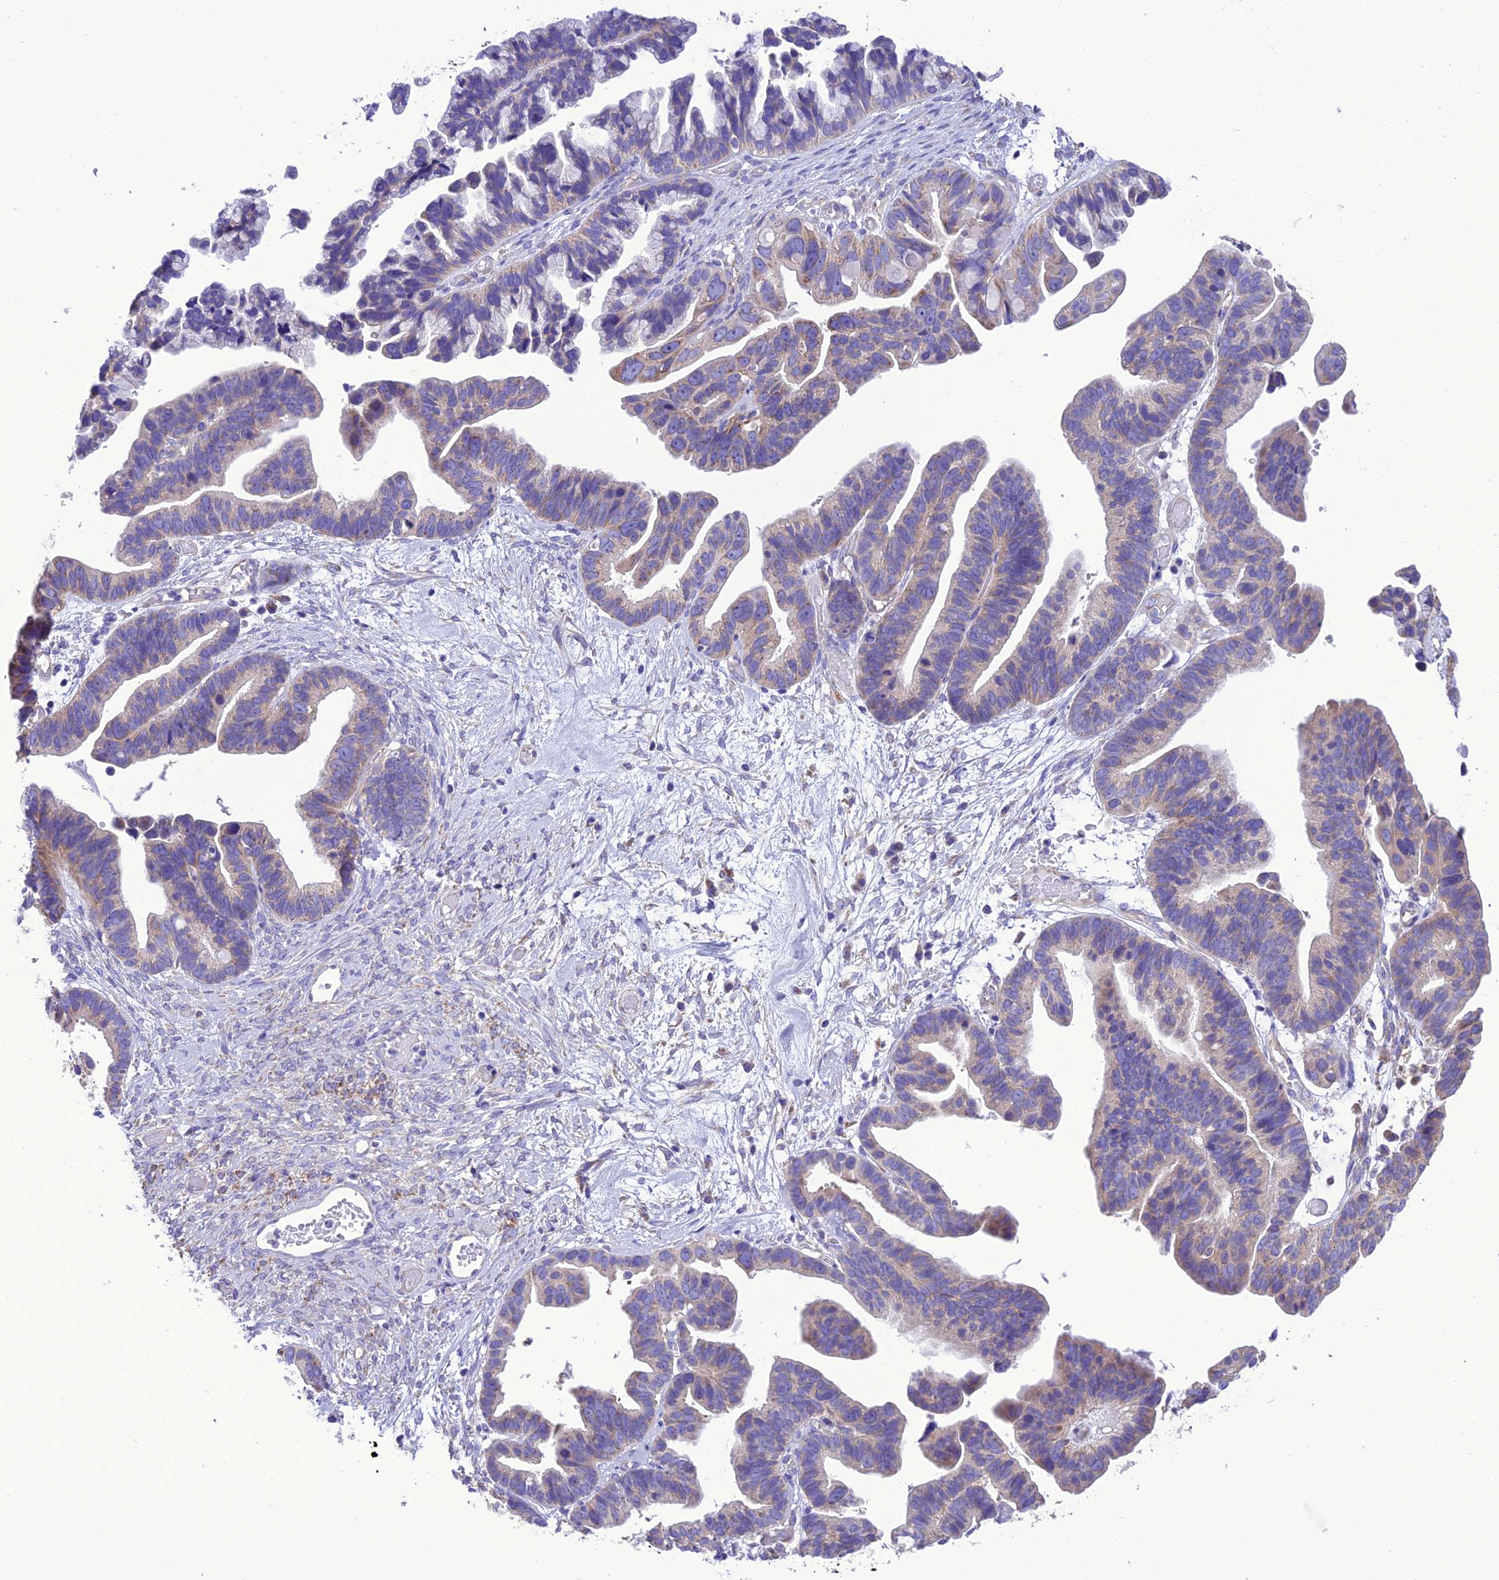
{"staining": {"intensity": "weak", "quantity": "25%-75%", "location": "cytoplasmic/membranous"}, "tissue": "ovarian cancer", "cell_type": "Tumor cells", "image_type": "cancer", "snomed": [{"axis": "morphology", "description": "Cystadenocarcinoma, serous, NOS"}, {"axis": "topography", "description": "Ovary"}], "caption": "An immunohistochemistry (IHC) micrograph of tumor tissue is shown. Protein staining in brown labels weak cytoplasmic/membranous positivity in serous cystadenocarcinoma (ovarian) within tumor cells.", "gene": "MAP3K12", "patient": {"sex": "female", "age": 56}}